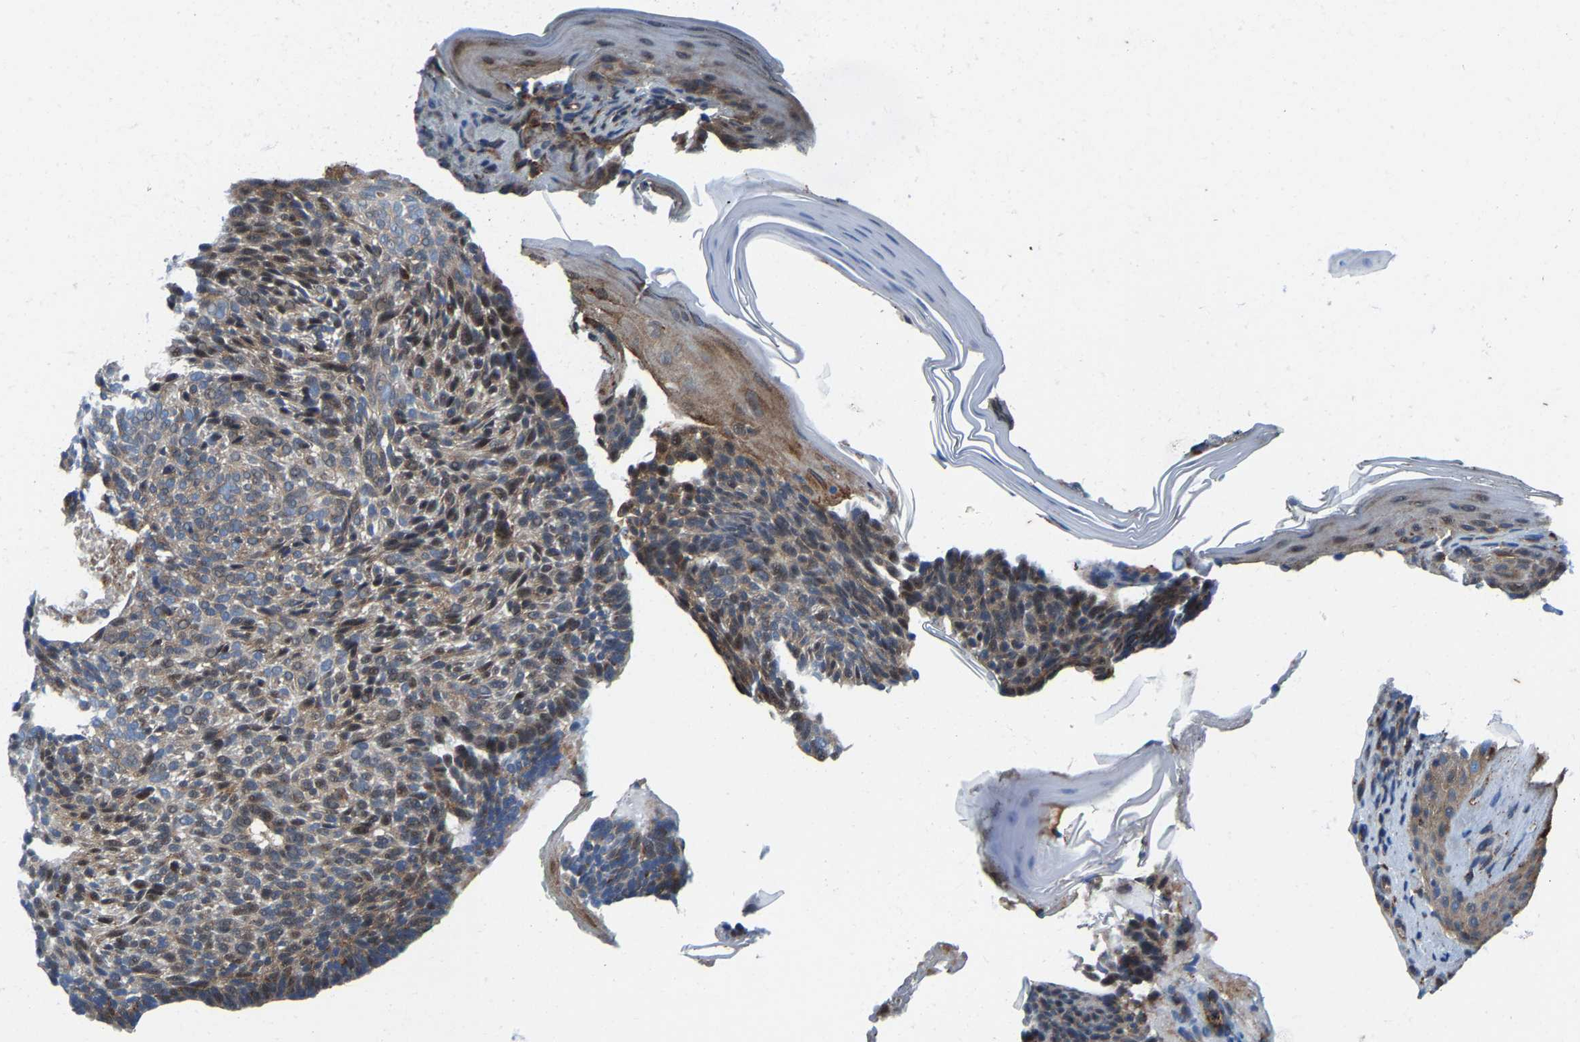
{"staining": {"intensity": "moderate", "quantity": "25%-75%", "location": "cytoplasmic/membranous"}, "tissue": "skin cancer", "cell_type": "Tumor cells", "image_type": "cancer", "snomed": [{"axis": "morphology", "description": "Basal cell carcinoma"}, {"axis": "topography", "description": "Skin"}], "caption": "Moderate cytoplasmic/membranous staining is present in about 25%-75% of tumor cells in skin cancer (basal cell carcinoma). (DAB = brown stain, brightfield microscopy at high magnification).", "gene": "DPP7", "patient": {"sex": "male", "age": 61}}